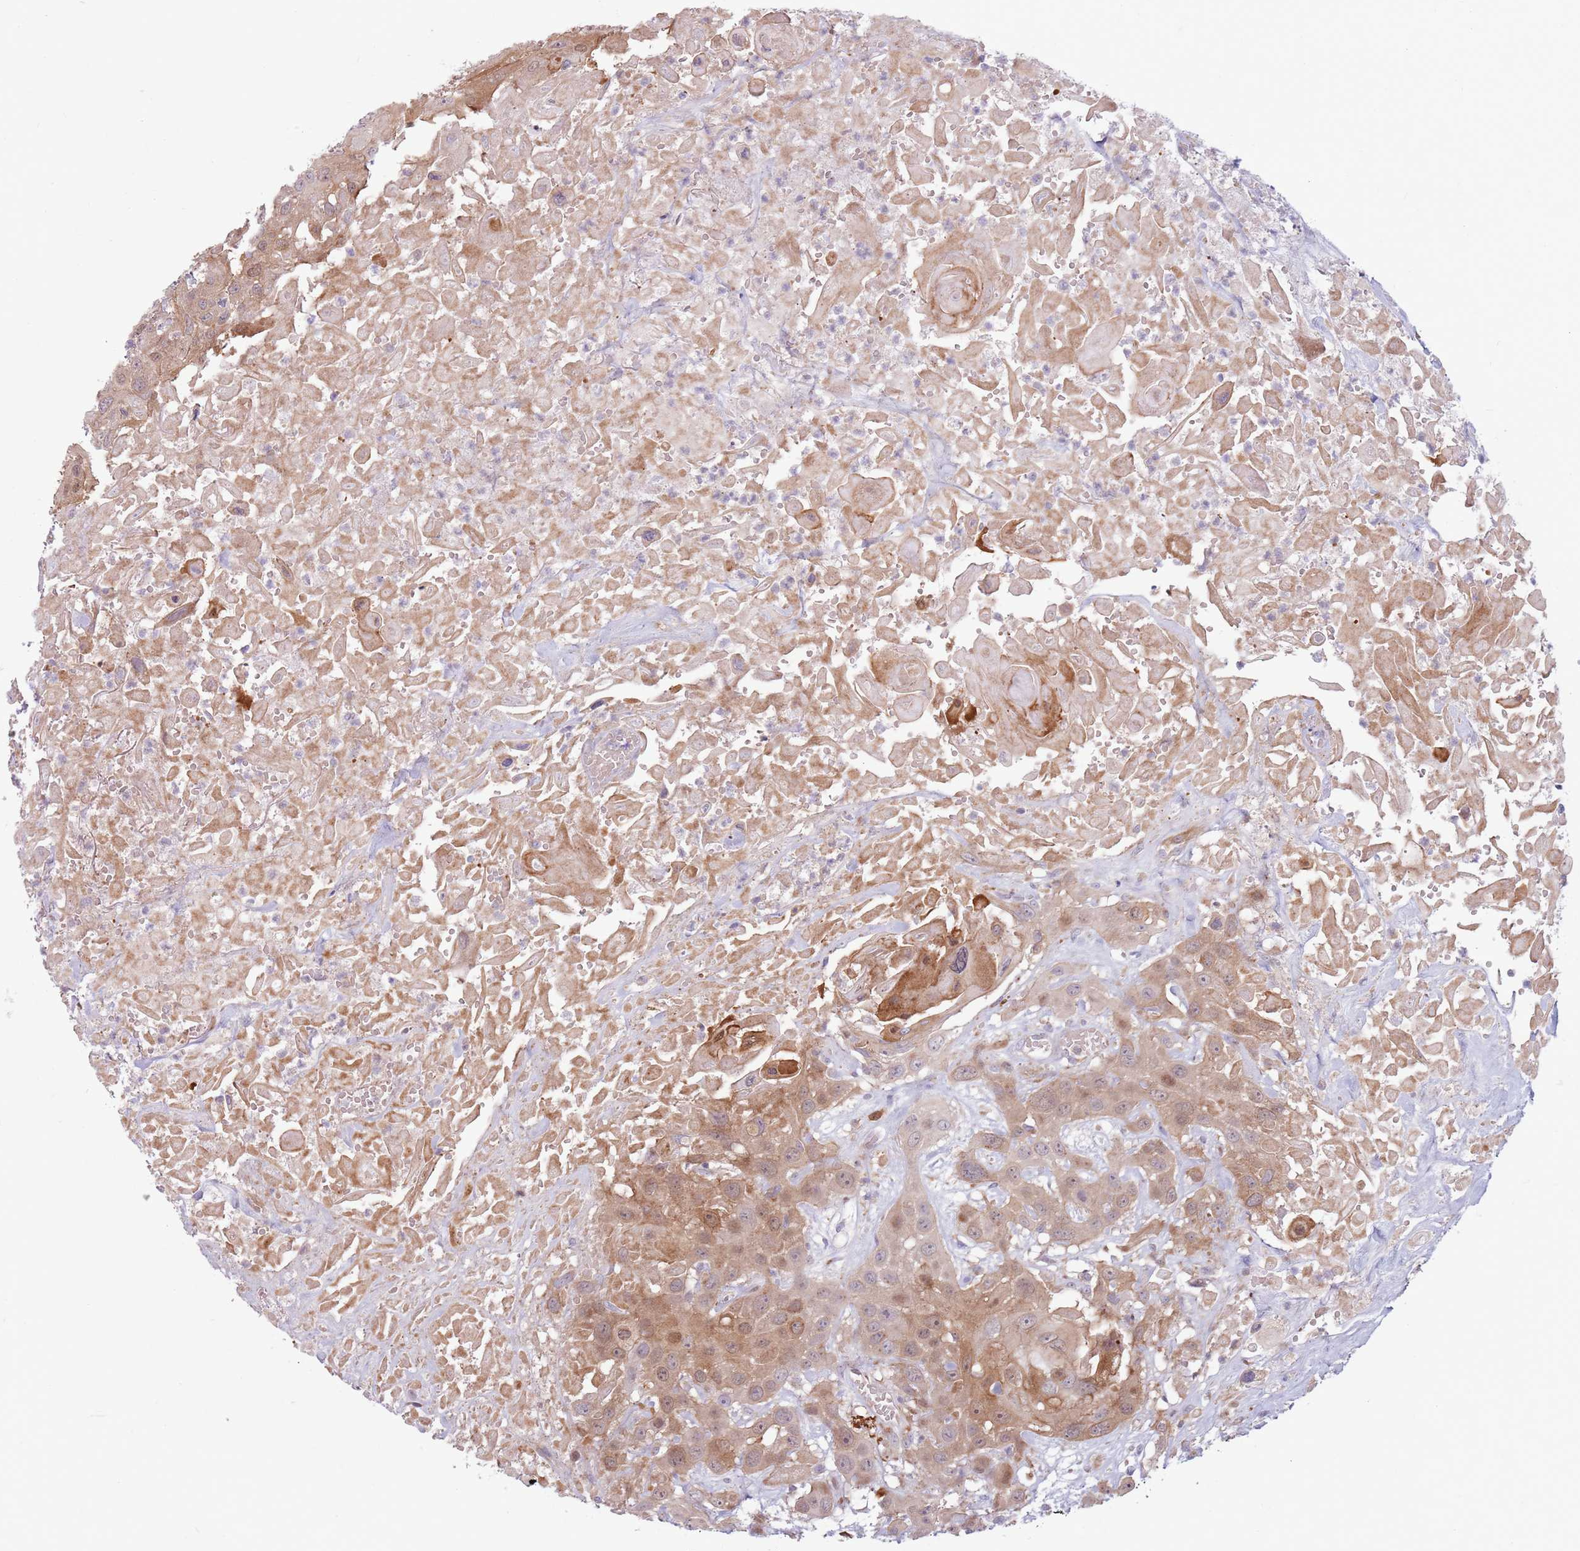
{"staining": {"intensity": "weak", "quantity": ">75%", "location": "cytoplasmic/membranous,nuclear"}, "tissue": "head and neck cancer", "cell_type": "Tumor cells", "image_type": "cancer", "snomed": [{"axis": "morphology", "description": "Squamous cell carcinoma, NOS"}, {"axis": "topography", "description": "Head-Neck"}], "caption": "Immunohistochemical staining of human head and neck cancer shows low levels of weak cytoplasmic/membranous and nuclear expression in about >75% of tumor cells. The protein of interest is stained brown, and the nuclei are stained in blue (DAB (3,3'-diaminobenzidine) IHC with brightfield microscopy, high magnification).", "gene": "CCDC150", "patient": {"sex": "male", "age": 81}}